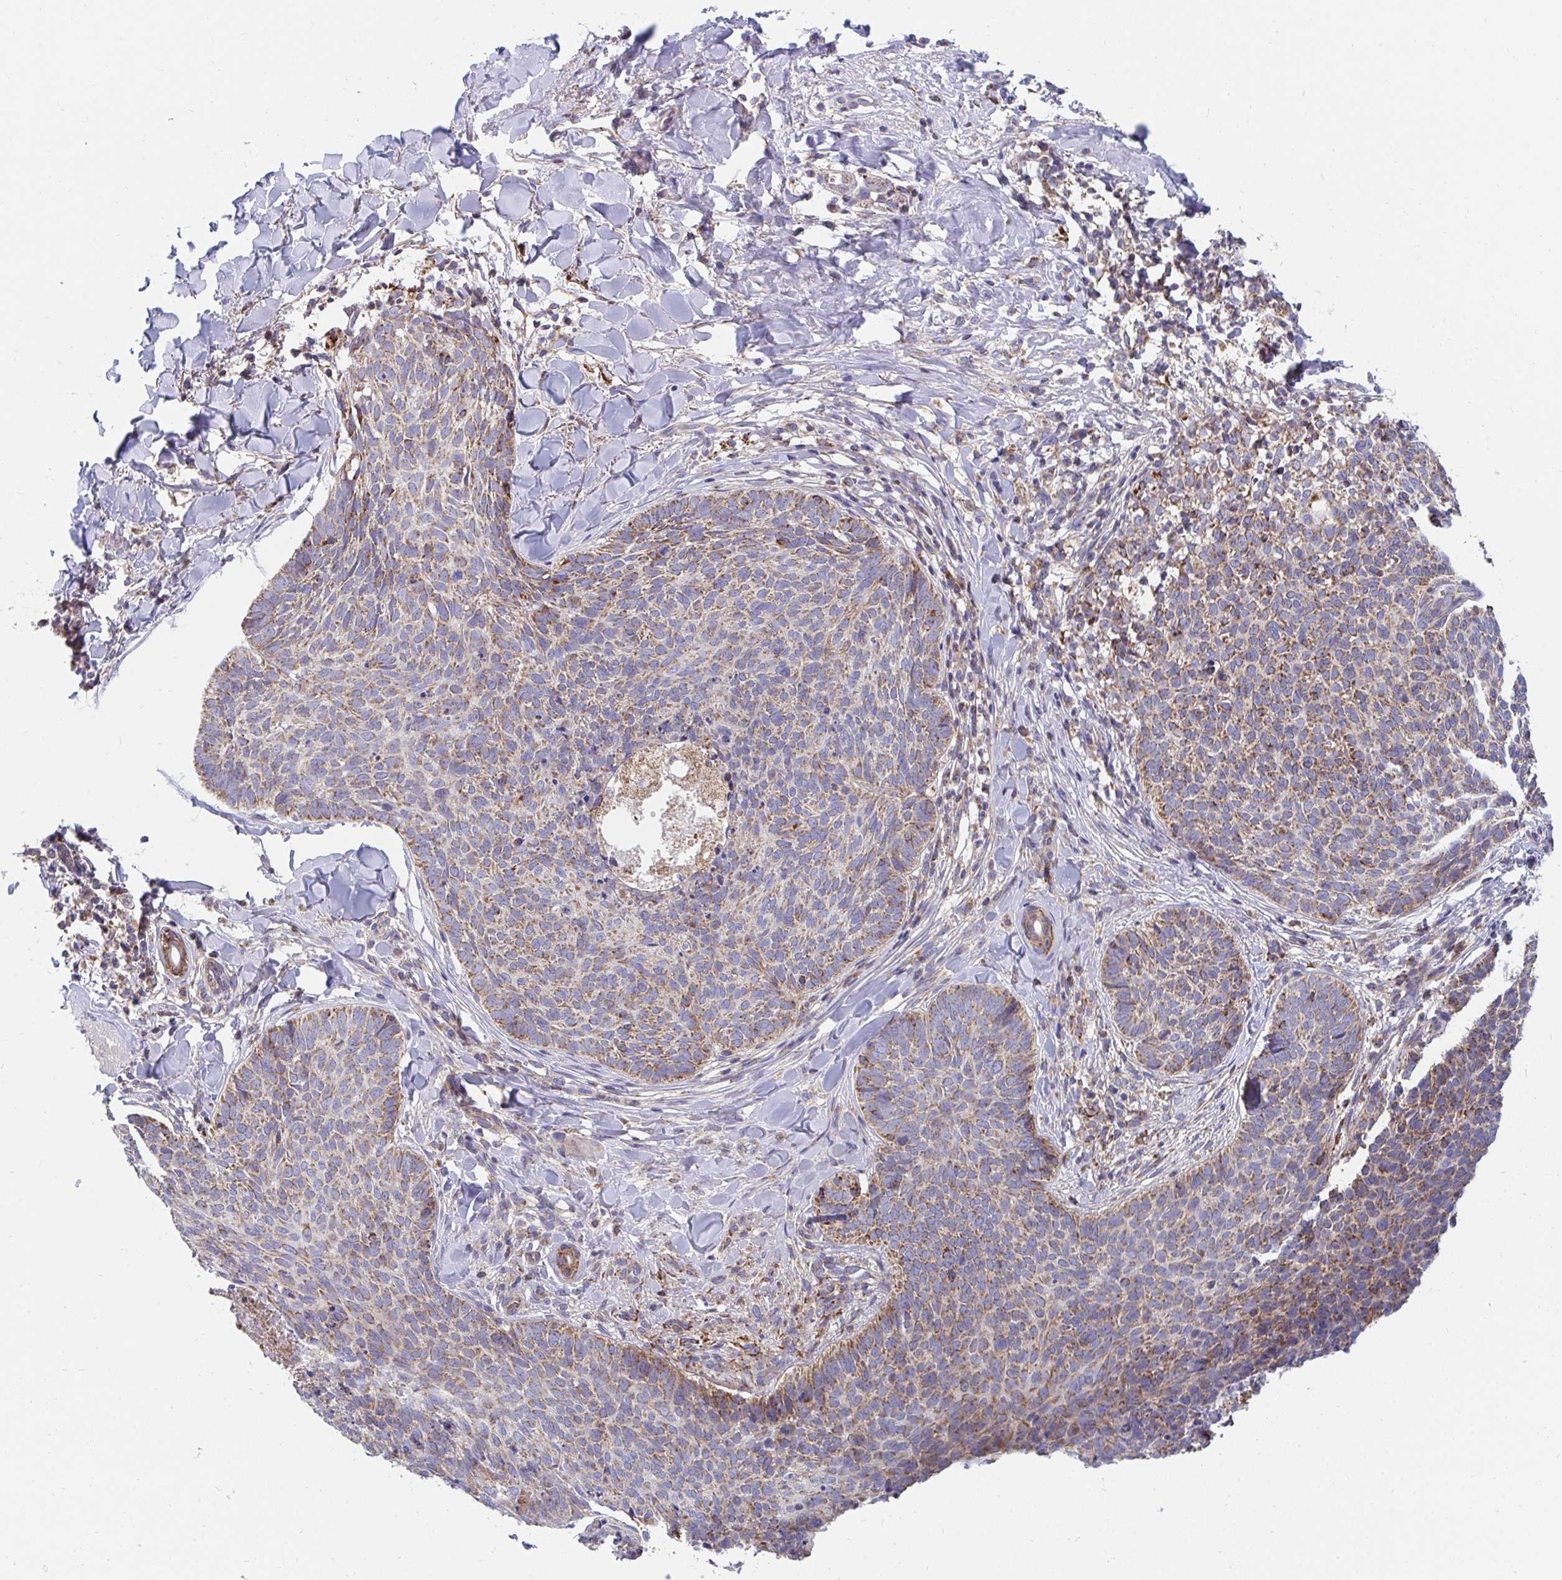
{"staining": {"intensity": "moderate", "quantity": "25%-75%", "location": "cytoplasmic/membranous"}, "tissue": "skin cancer", "cell_type": "Tumor cells", "image_type": "cancer", "snomed": [{"axis": "morphology", "description": "Basal cell carcinoma"}, {"axis": "topography", "description": "Skin"}, {"axis": "topography", "description": "Skin of face"}], "caption": "Immunohistochemistry micrograph of skin cancer stained for a protein (brown), which demonstrates medium levels of moderate cytoplasmic/membranous positivity in approximately 25%-75% of tumor cells.", "gene": "PC", "patient": {"sex": "male", "age": 56}}